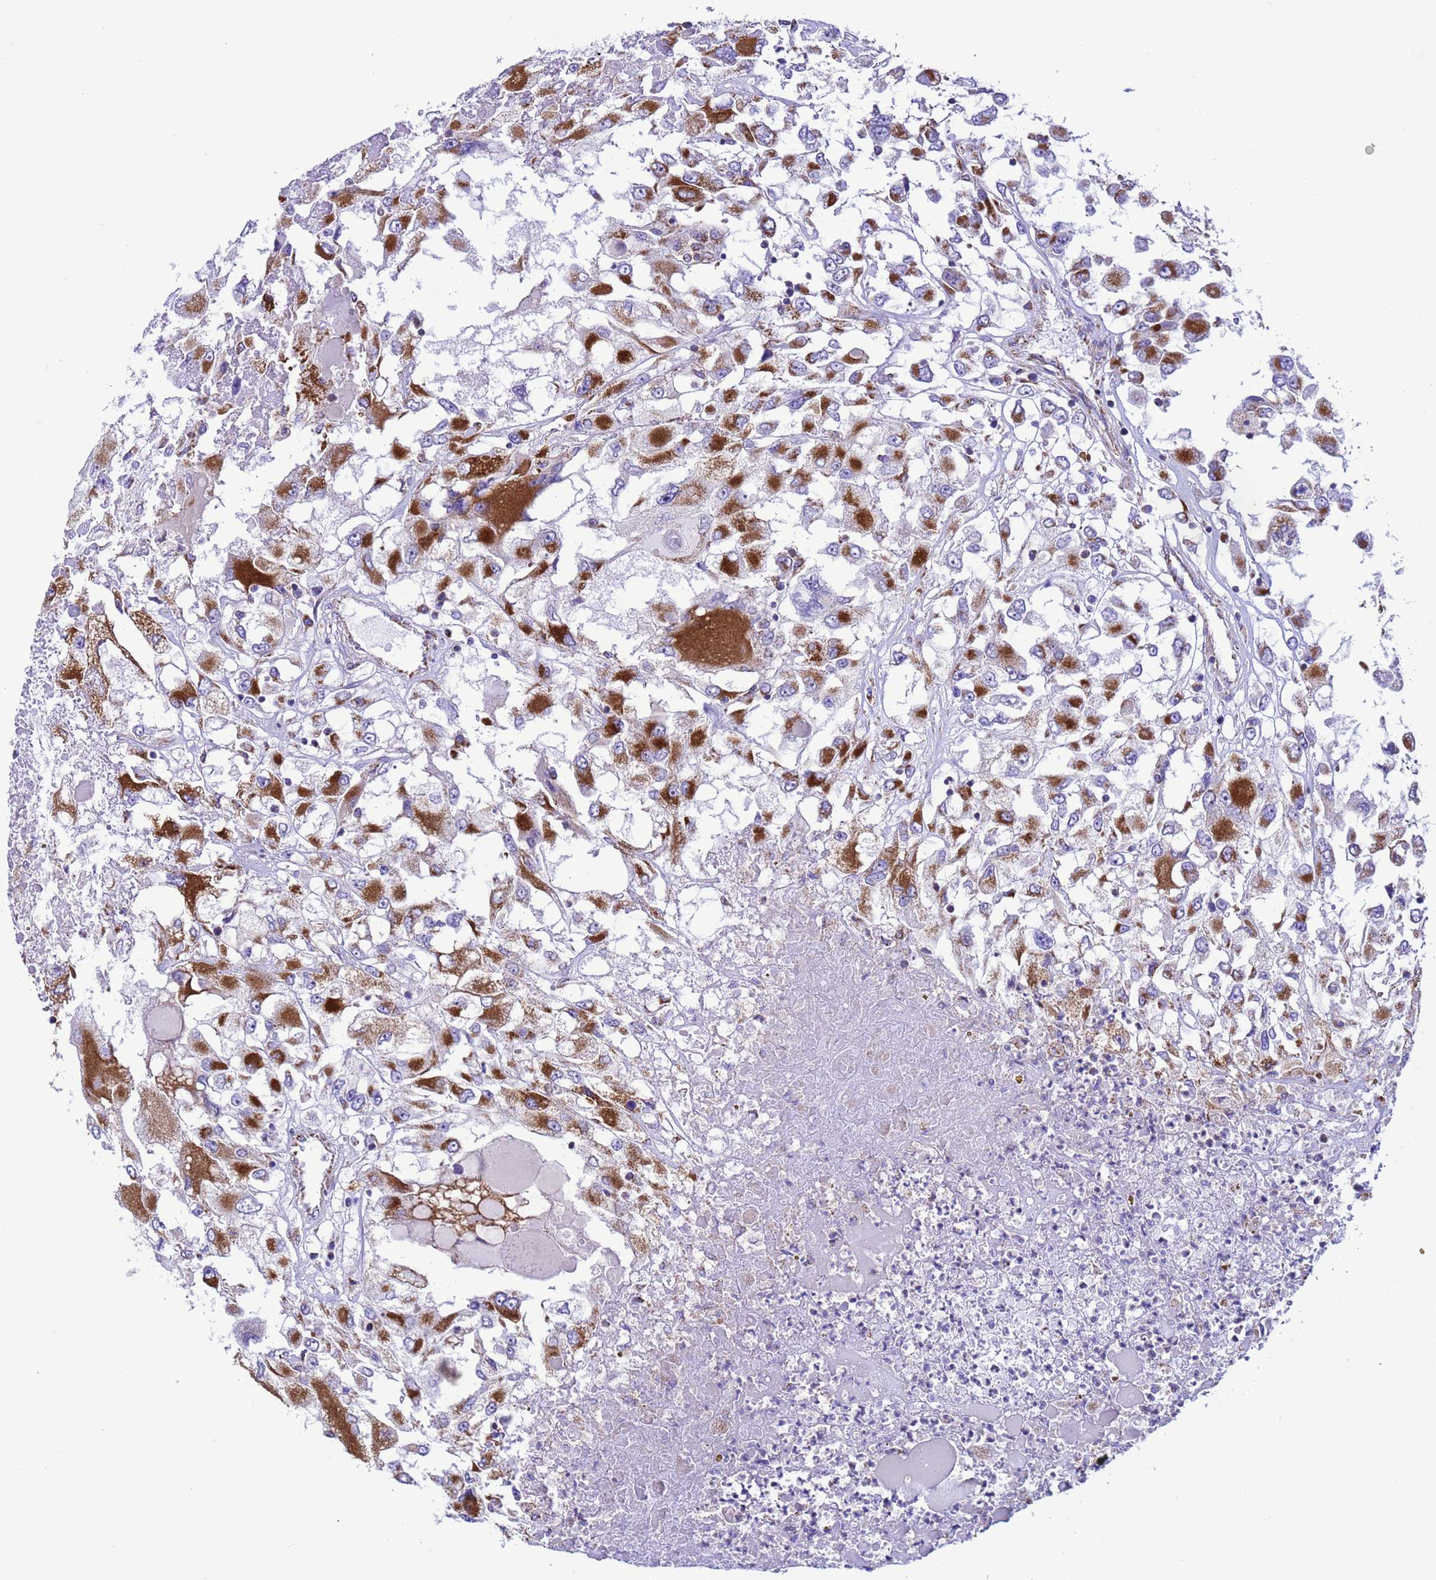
{"staining": {"intensity": "strong", "quantity": ">75%", "location": "cytoplasmic/membranous"}, "tissue": "renal cancer", "cell_type": "Tumor cells", "image_type": "cancer", "snomed": [{"axis": "morphology", "description": "Adenocarcinoma, NOS"}, {"axis": "topography", "description": "Kidney"}], "caption": "Immunohistochemical staining of adenocarcinoma (renal) shows high levels of strong cytoplasmic/membranous expression in about >75% of tumor cells. The staining is performed using DAB (3,3'-diaminobenzidine) brown chromogen to label protein expression. The nuclei are counter-stained blue using hematoxylin.", "gene": "CCDC191", "patient": {"sex": "female", "age": 52}}